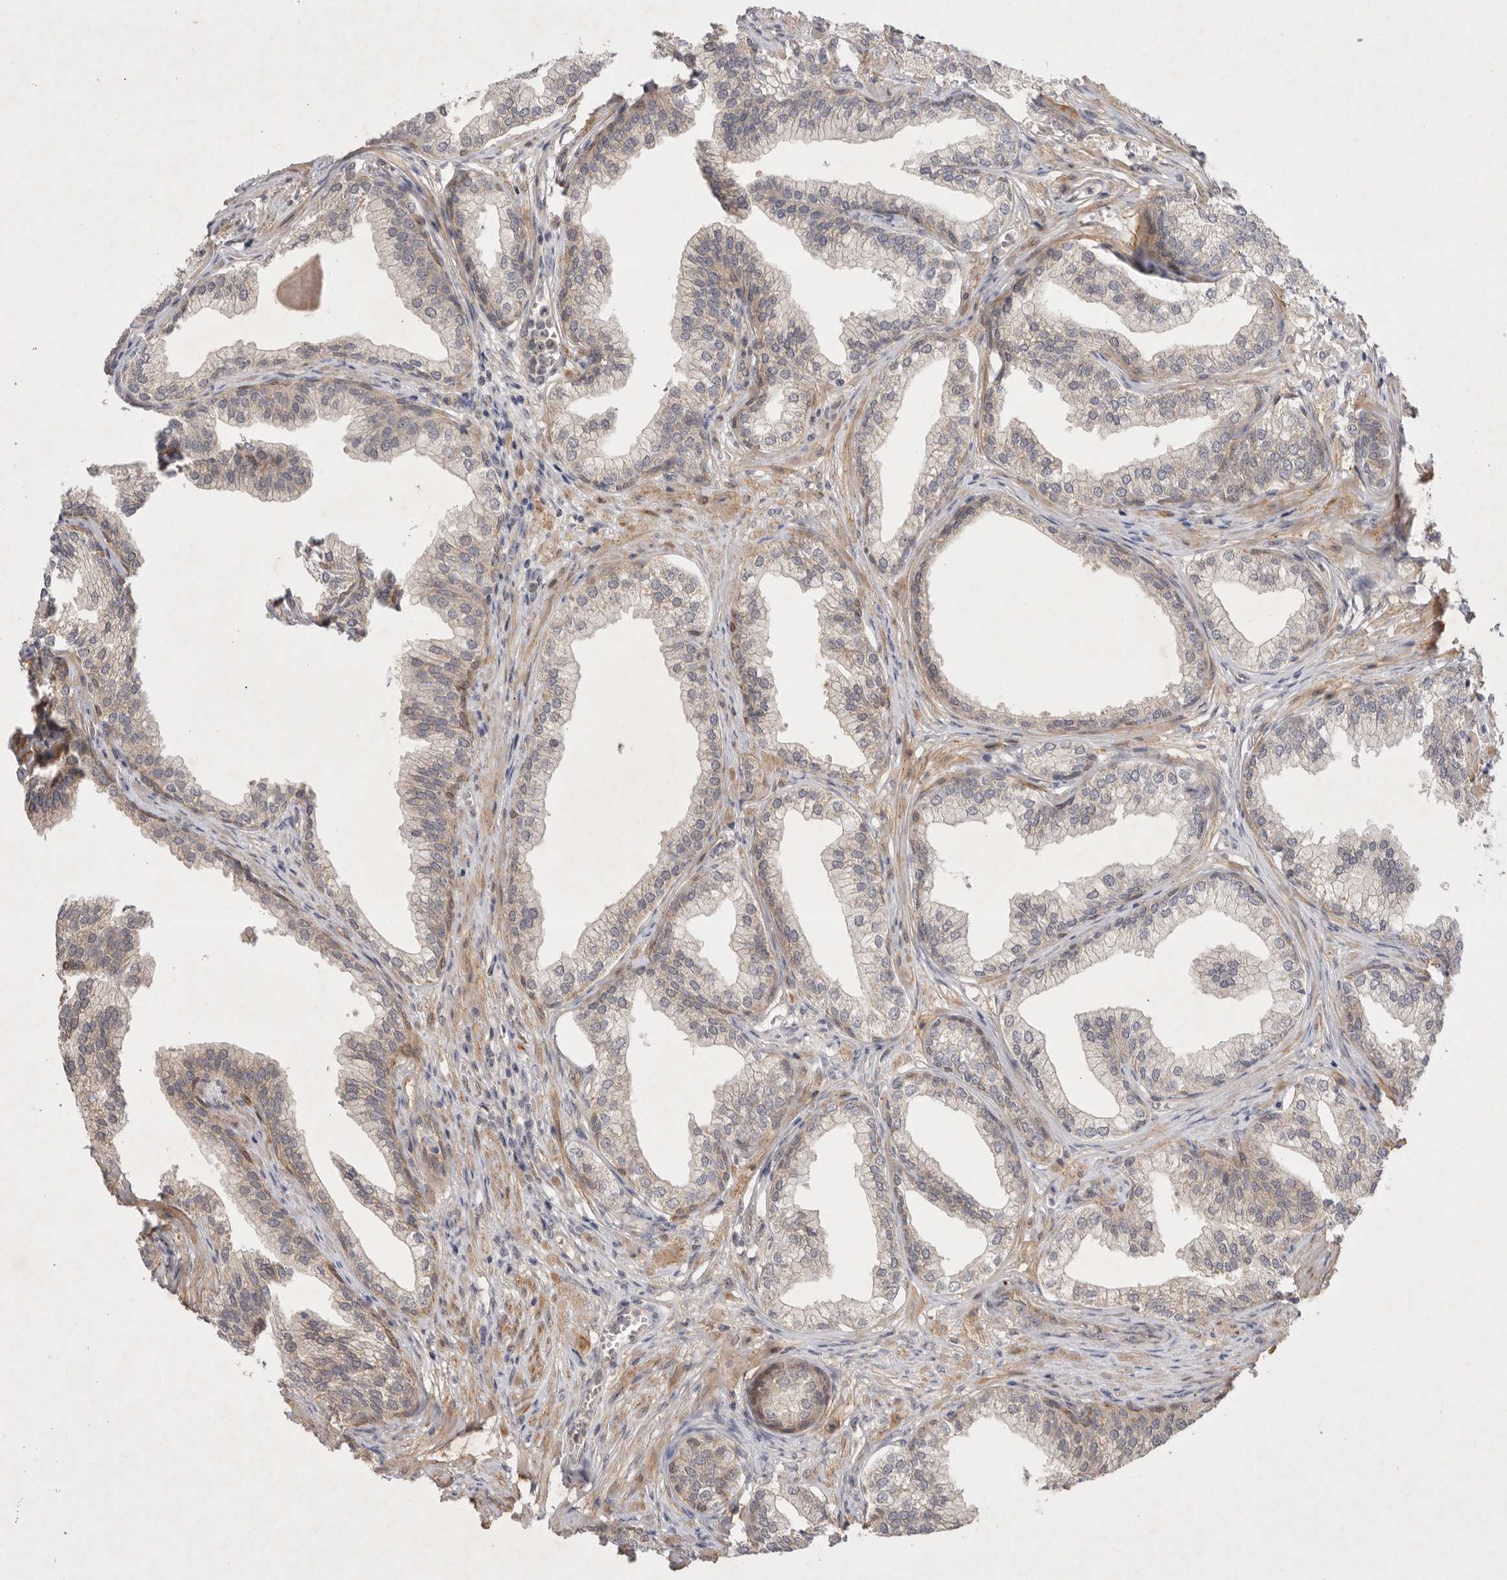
{"staining": {"intensity": "moderate", "quantity": "25%-75%", "location": "cytoplasmic/membranous"}, "tissue": "prostate", "cell_type": "Glandular cells", "image_type": "normal", "snomed": [{"axis": "morphology", "description": "Normal tissue, NOS"}, {"axis": "morphology", "description": "Urothelial carcinoma, Low grade"}, {"axis": "topography", "description": "Urinary bladder"}, {"axis": "topography", "description": "Prostate"}], "caption": "Prostate stained with immunohistochemistry (IHC) exhibits moderate cytoplasmic/membranous expression in approximately 25%-75% of glandular cells. (Brightfield microscopy of DAB IHC at high magnification).", "gene": "PTPDC1", "patient": {"sex": "male", "age": 60}}